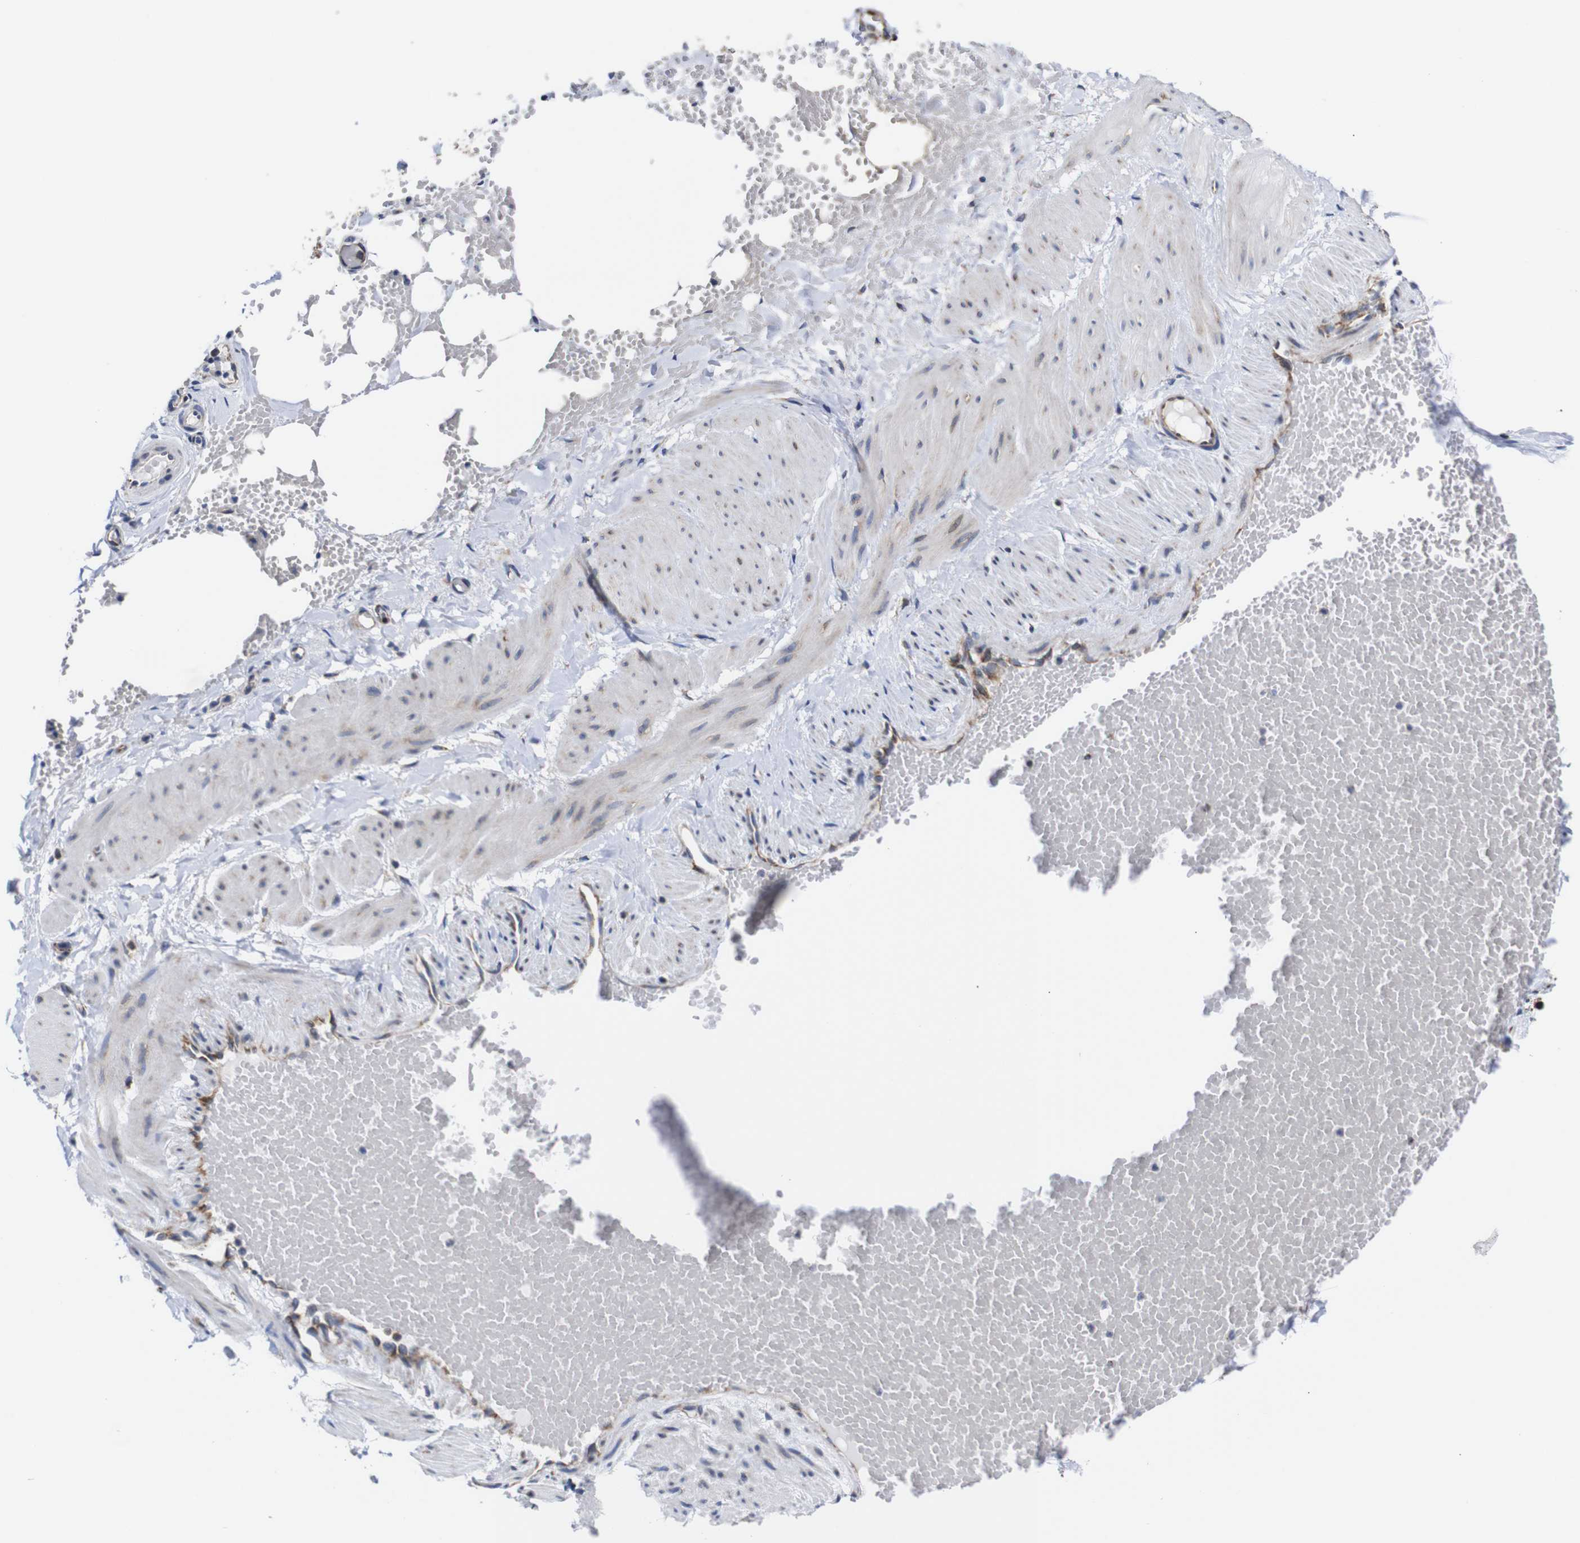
{"staining": {"intensity": "moderate", "quantity": "25%-75%", "location": "cytoplasmic/membranous"}, "tissue": "adipose tissue", "cell_type": "Adipocytes", "image_type": "normal", "snomed": [{"axis": "morphology", "description": "Normal tissue, NOS"}, {"axis": "topography", "description": "Soft tissue"}, {"axis": "topography", "description": "Vascular tissue"}], "caption": "This micrograph displays normal adipose tissue stained with IHC to label a protein in brown. The cytoplasmic/membranous of adipocytes show moderate positivity for the protein. Nuclei are counter-stained blue.", "gene": "C17orf80", "patient": {"sex": "female", "age": 35}}